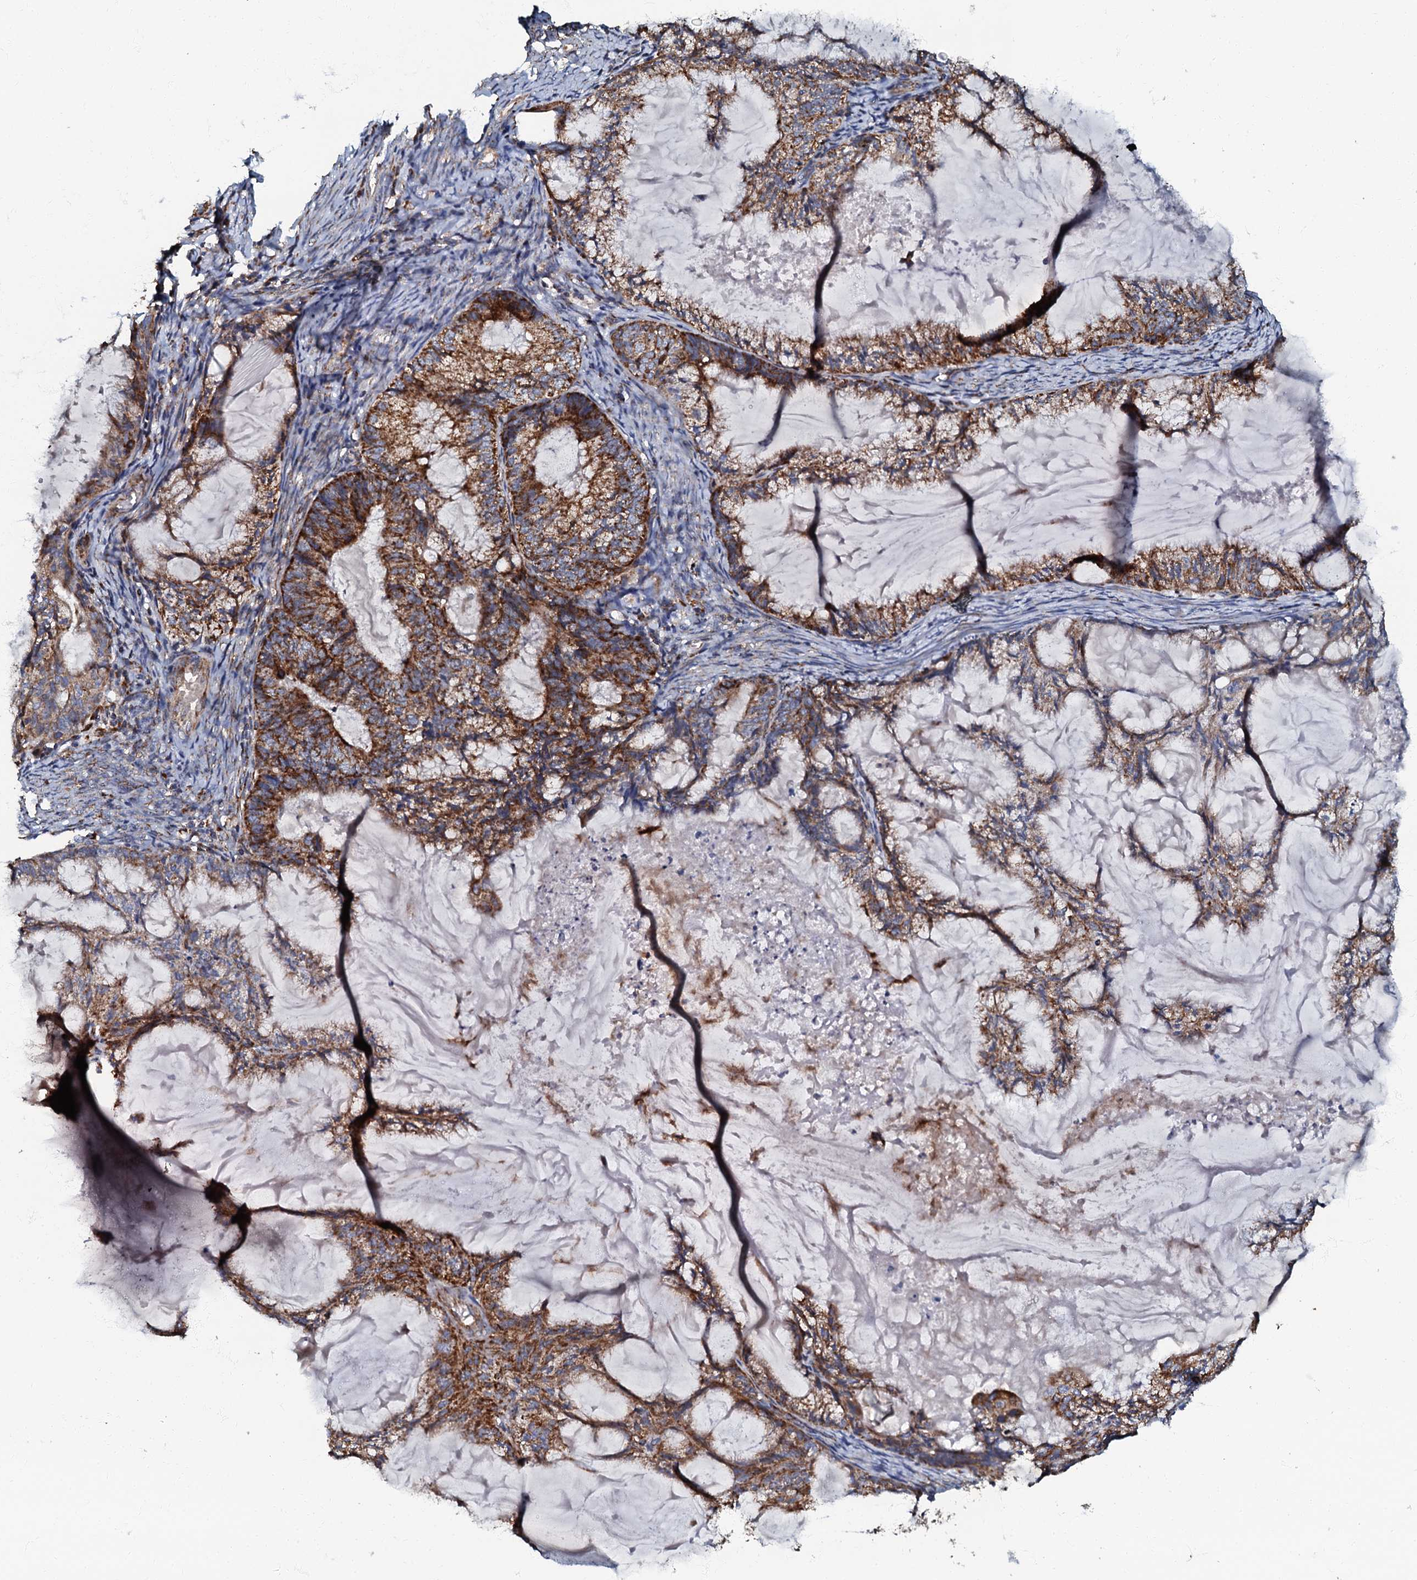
{"staining": {"intensity": "strong", "quantity": ">75%", "location": "cytoplasmic/membranous"}, "tissue": "endometrial cancer", "cell_type": "Tumor cells", "image_type": "cancer", "snomed": [{"axis": "morphology", "description": "Adenocarcinoma, NOS"}, {"axis": "topography", "description": "Endometrium"}], "caption": "About >75% of tumor cells in human endometrial cancer (adenocarcinoma) exhibit strong cytoplasmic/membranous protein staining as visualized by brown immunohistochemical staining.", "gene": "NDUFA12", "patient": {"sex": "female", "age": 86}}